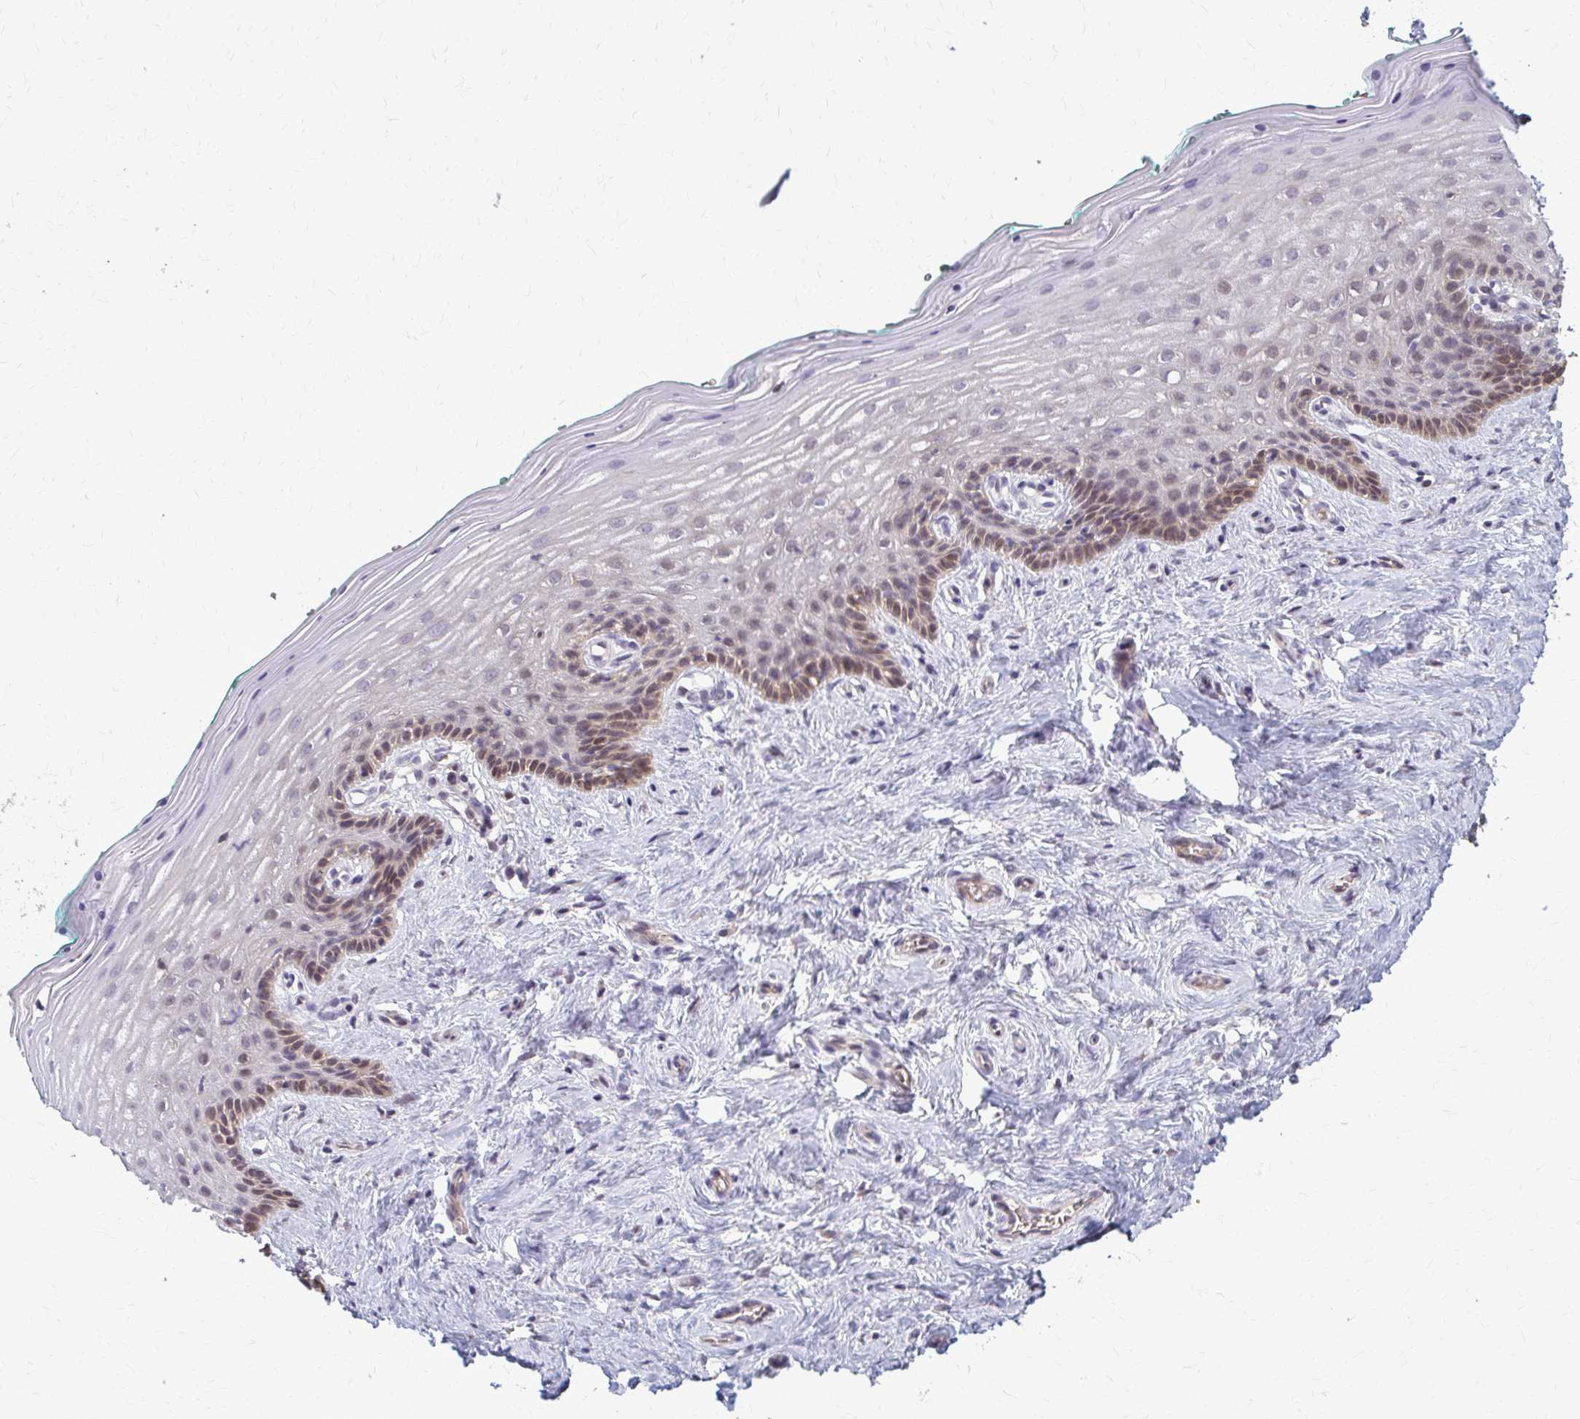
{"staining": {"intensity": "moderate", "quantity": "<25%", "location": "nuclear"}, "tissue": "vagina", "cell_type": "Squamous epithelial cells", "image_type": "normal", "snomed": [{"axis": "morphology", "description": "Normal tissue, NOS"}, {"axis": "topography", "description": "Vagina"}], "caption": "This is an image of IHC staining of unremarkable vagina, which shows moderate expression in the nuclear of squamous epithelial cells.", "gene": "ZNF34", "patient": {"sex": "female", "age": 45}}